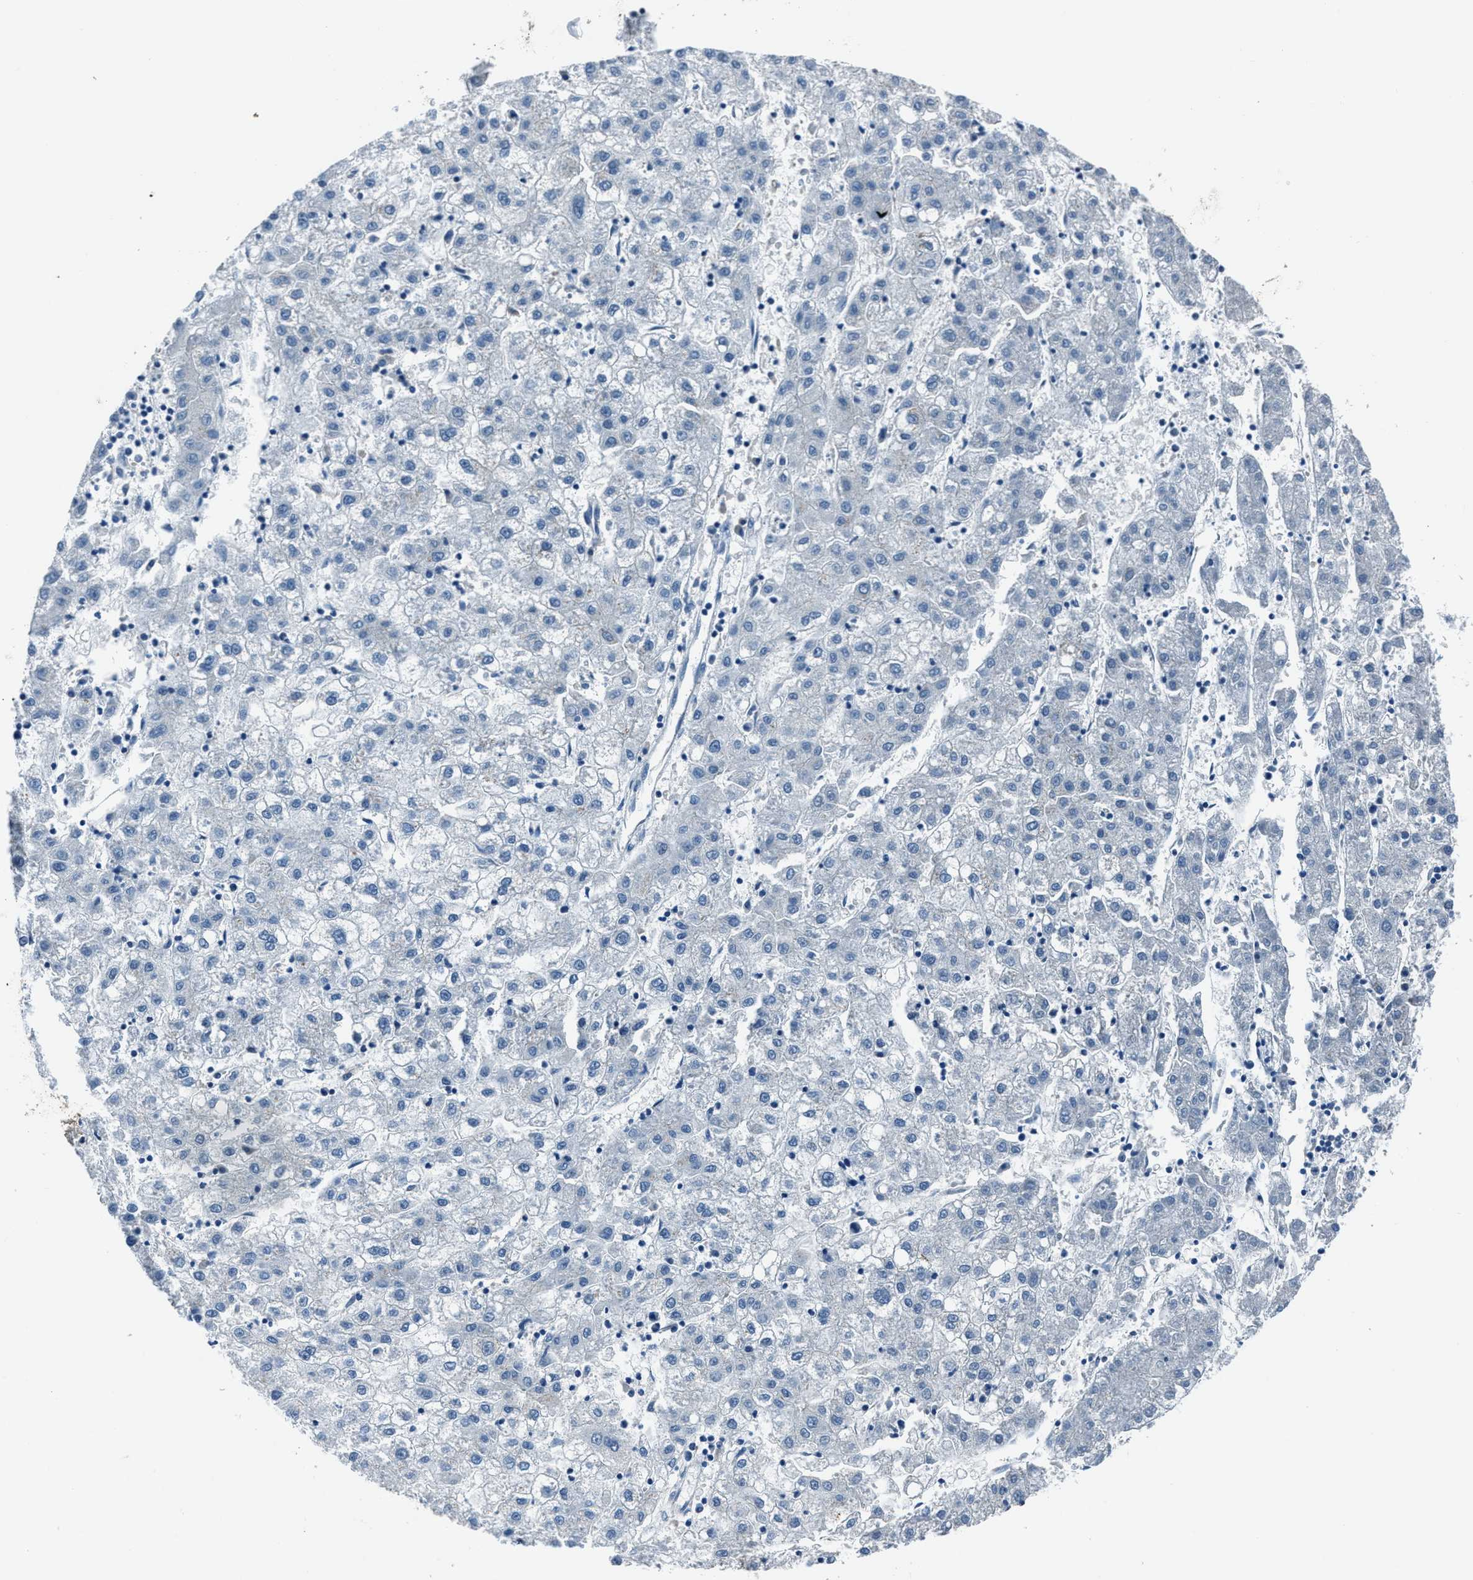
{"staining": {"intensity": "negative", "quantity": "none", "location": "none"}, "tissue": "liver cancer", "cell_type": "Tumor cells", "image_type": "cancer", "snomed": [{"axis": "morphology", "description": "Carcinoma, Hepatocellular, NOS"}, {"axis": "topography", "description": "Liver"}], "caption": "IHC of liver hepatocellular carcinoma reveals no expression in tumor cells. (DAB (3,3'-diaminobenzidine) IHC, high magnification).", "gene": "DUSP19", "patient": {"sex": "male", "age": 72}}